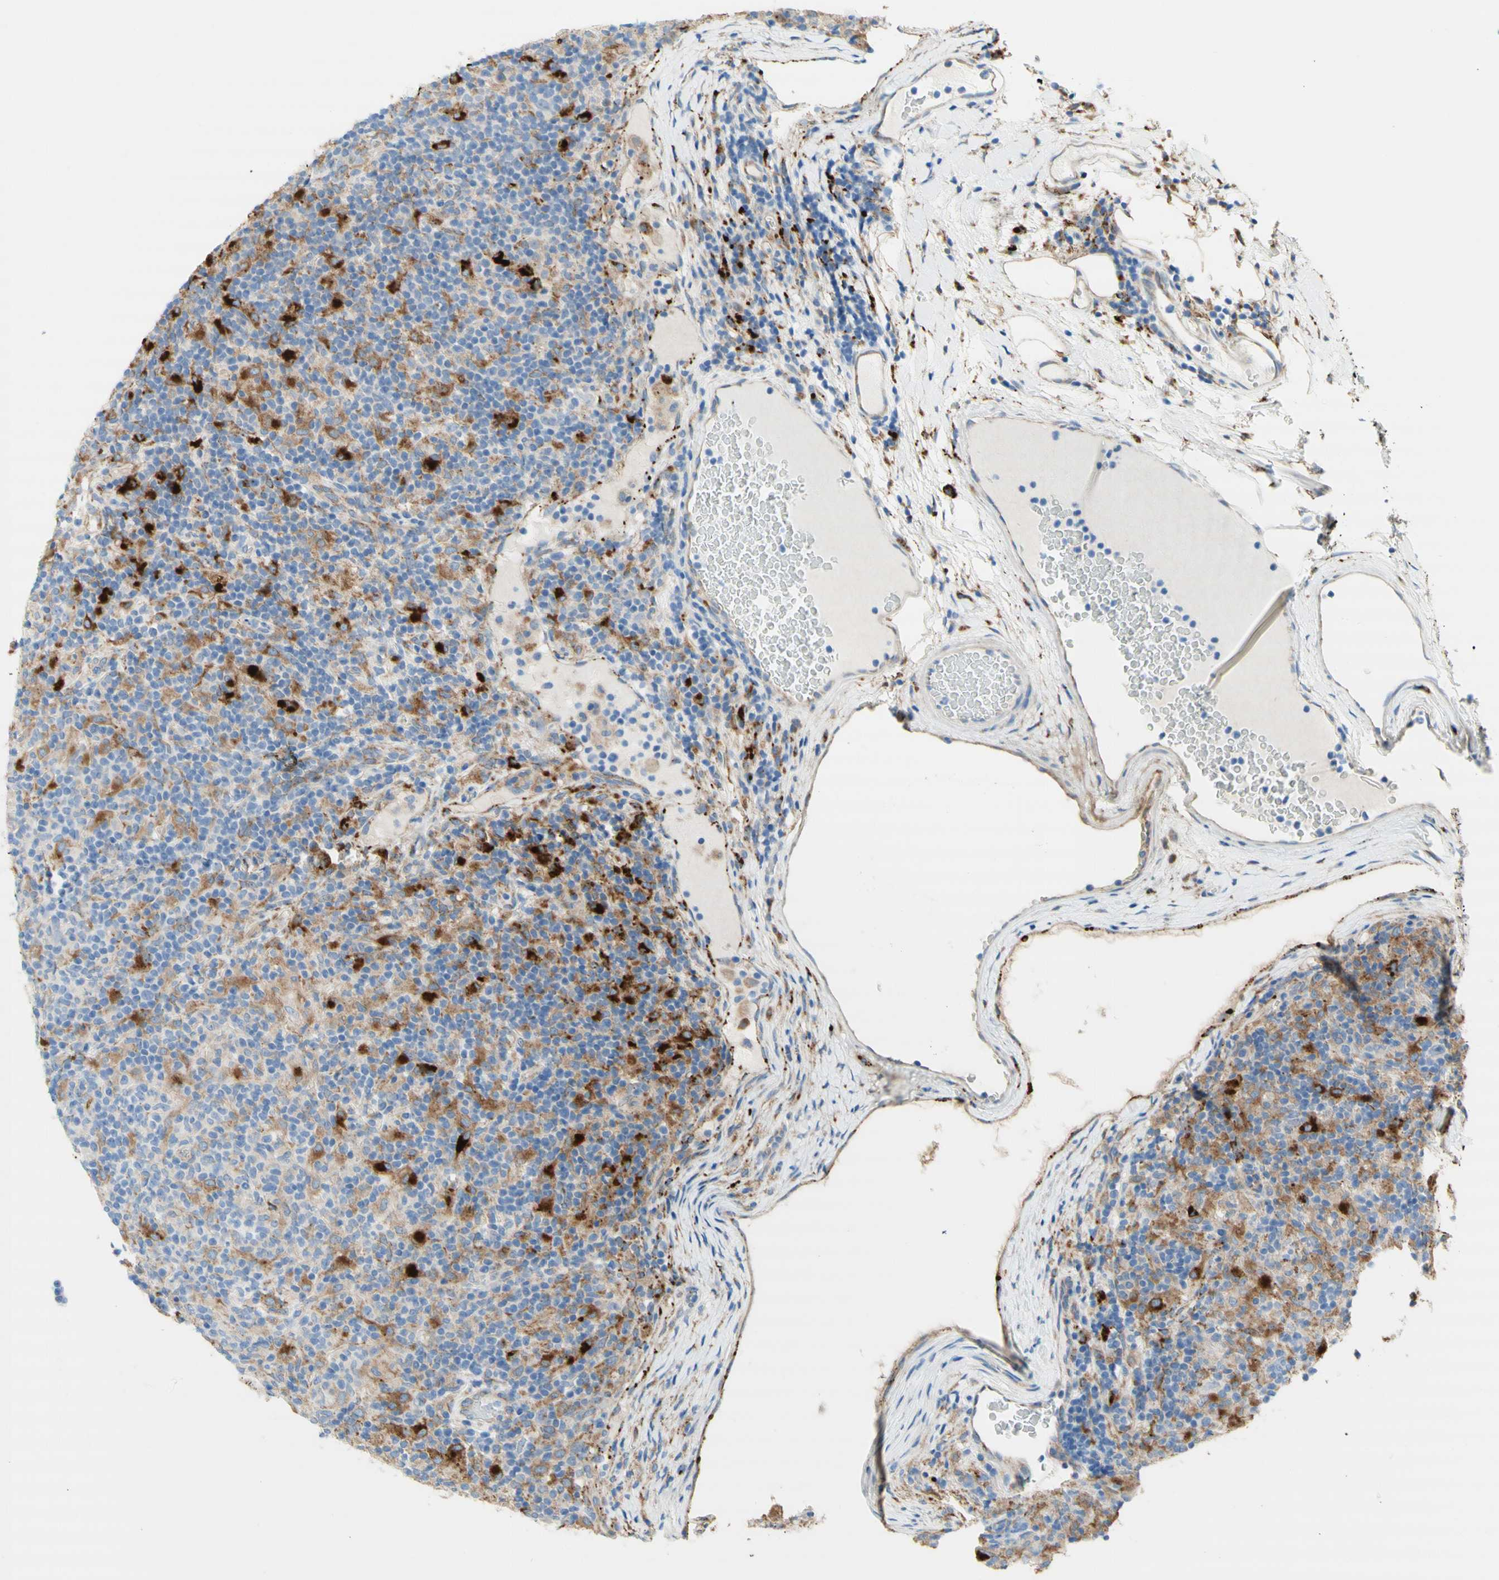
{"staining": {"intensity": "negative", "quantity": "none", "location": "none"}, "tissue": "lymphoma", "cell_type": "Tumor cells", "image_type": "cancer", "snomed": [{"axis": "morphology", "description": "Hodgkin's disease, NOS"}, {"axis": "topography", "description": "Lymph node"}], "caption": "Tumor cells show no significant staining in Hodgkin's disease.", "gene": "URB2", "patient": {"sex": "male", "age": 70}}